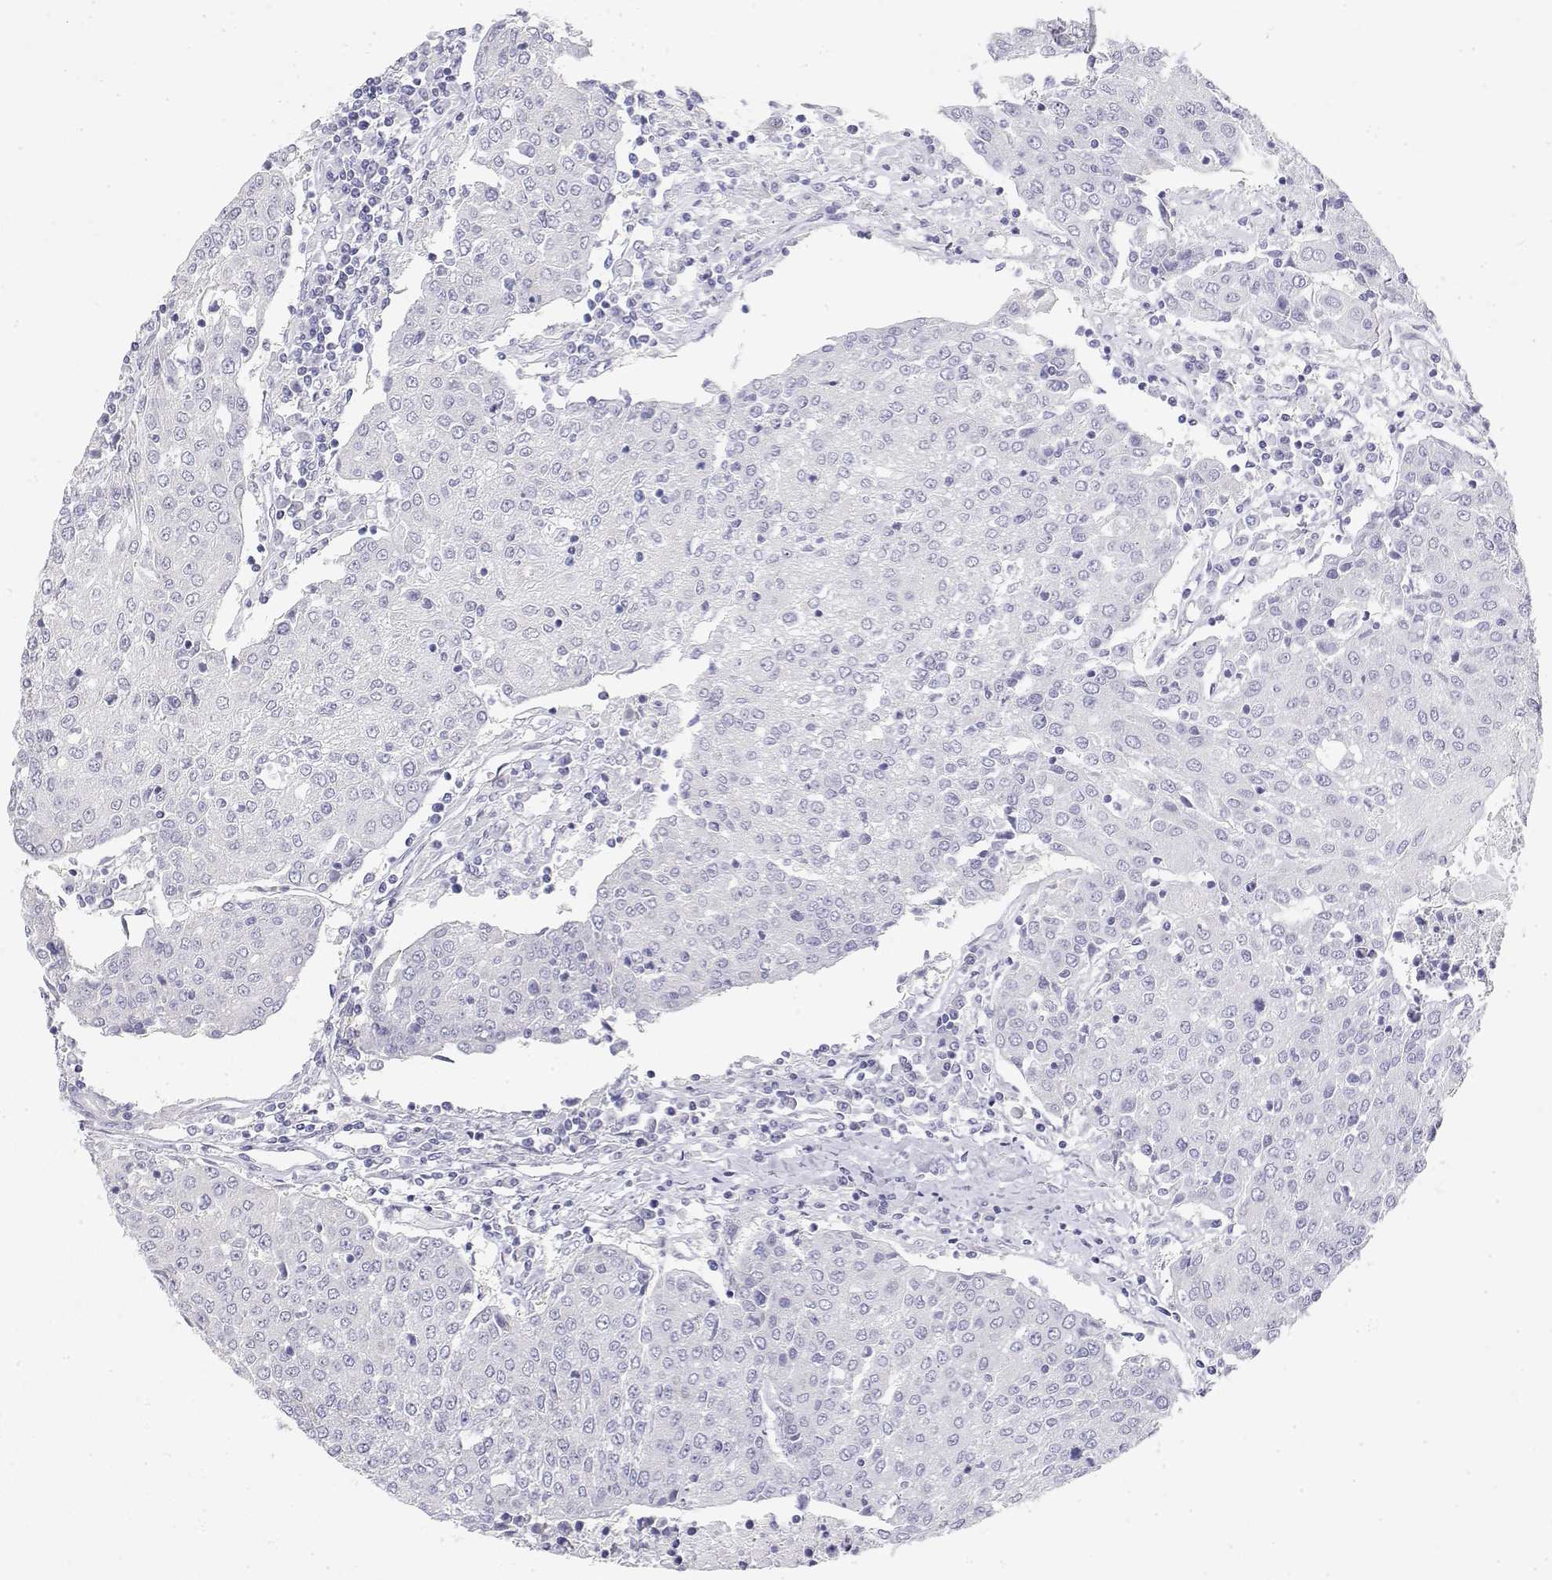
{"staining": {"intensity": "negative", "quantity": "none", "location": "none"}, "tissue": "urothelial cancer", "cell_type": "Tumor cells", "image_type": "cancer", "snomed": [{"axis": "morphology", "description": "Urothelial carcinoma, High grade"}, {"axis": "topography", "description": "Urinary bladder"}], "caption": "Immunohistochemistry (IHC) image of neoplastic tissue: urothelial cancer stained with DAB demonstrates no significant protein staining in tumor cells.", "gene": "MISP", "patient": {"sex": "female", "age": 85}}